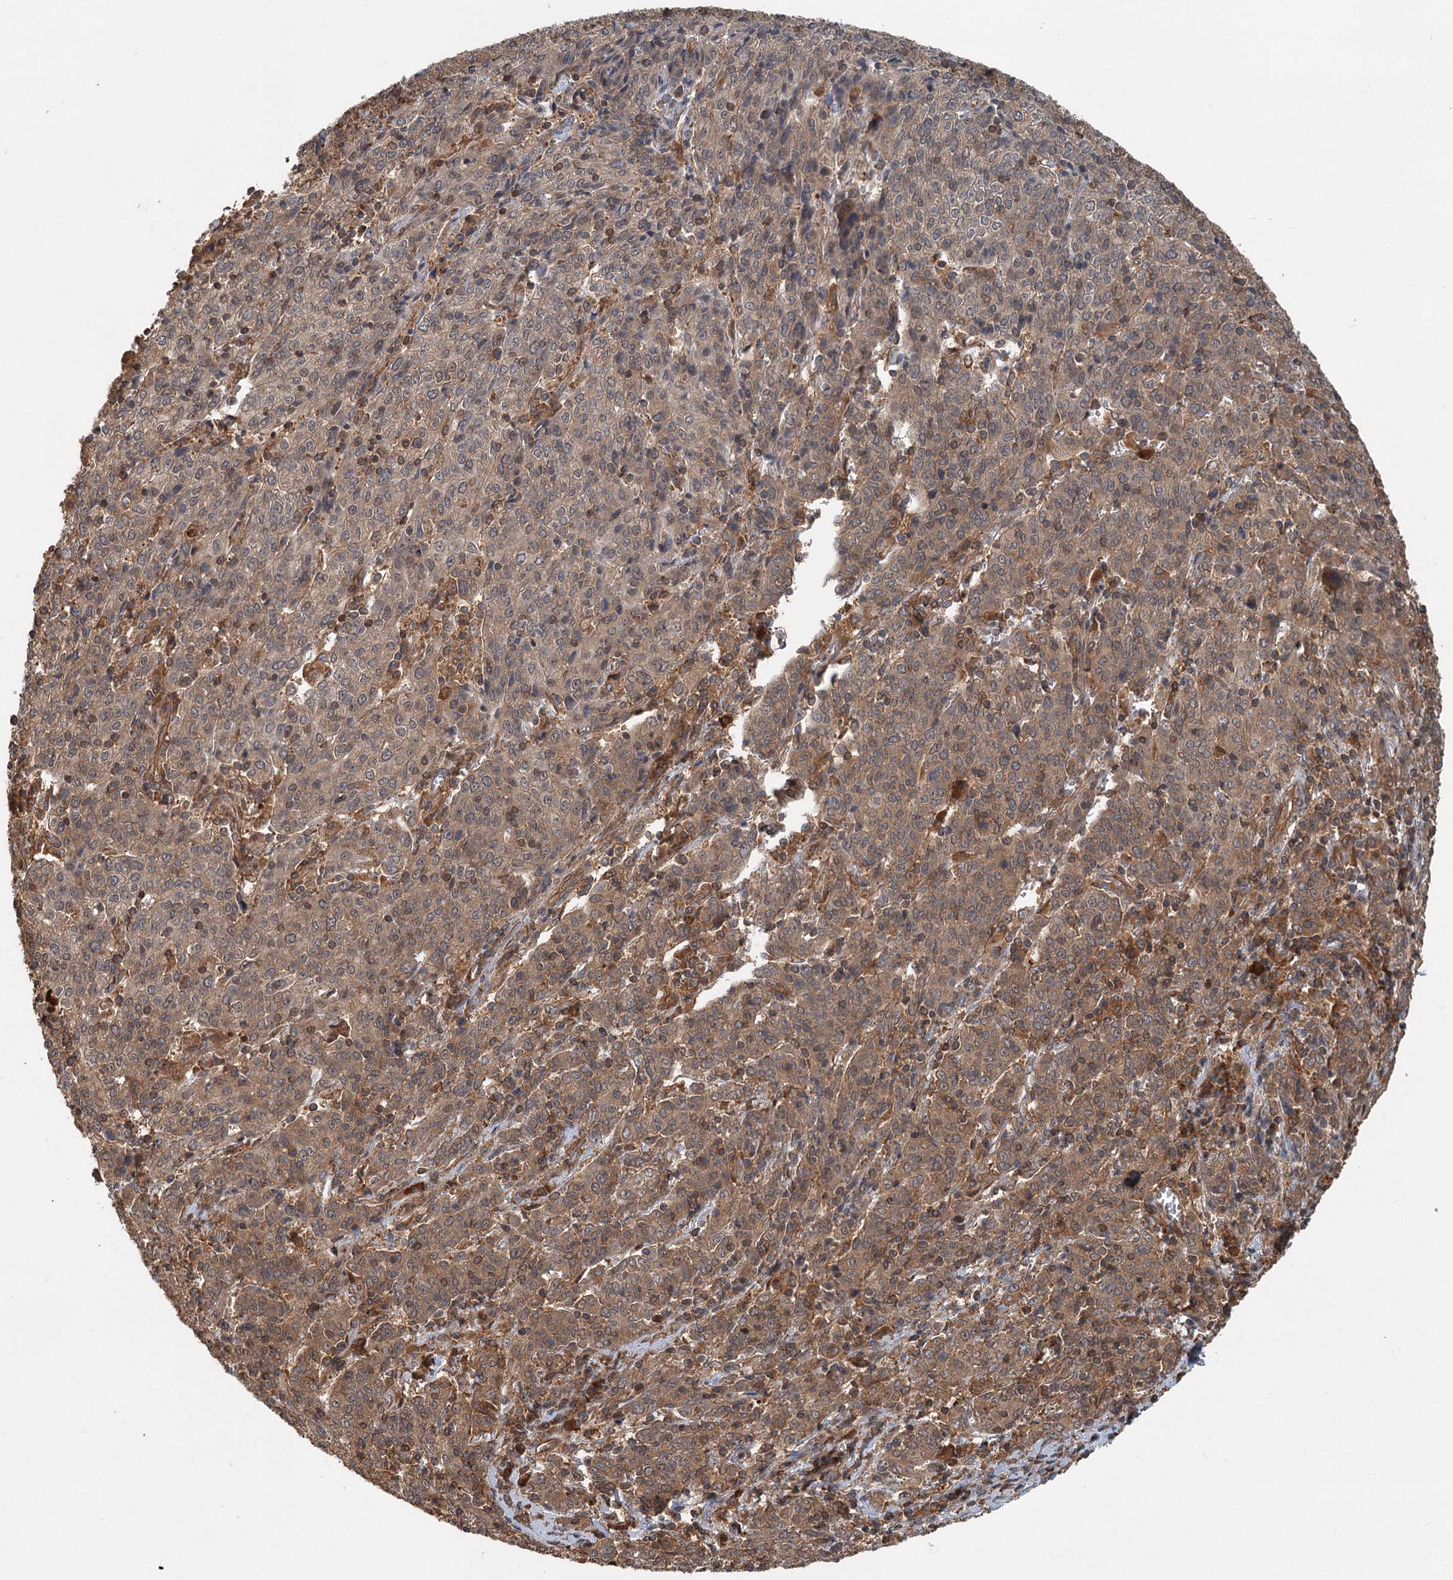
{"staining": {"intensity": "moderate", "quantity": ">75%", "location": "cytoplasmic/membranous"}, "tissue": "cervical cancer", "cell_type": "Tumor cells", "image_type": "cancer", "snomed": [{"axis": "morphology", "description": "Squamous cell carcinoma, NOS"}, {"axis": "topography", "description": "Cervix"}], "caption": "Human cervical cancer (squamous cell carcinoma) stained with a brown dye displays moderate cytoplasmic/membranous positive positivity in about >75% of tumor cells.", "gene": "ZNF527", "patient": {"sex": "female", "age": 67}}